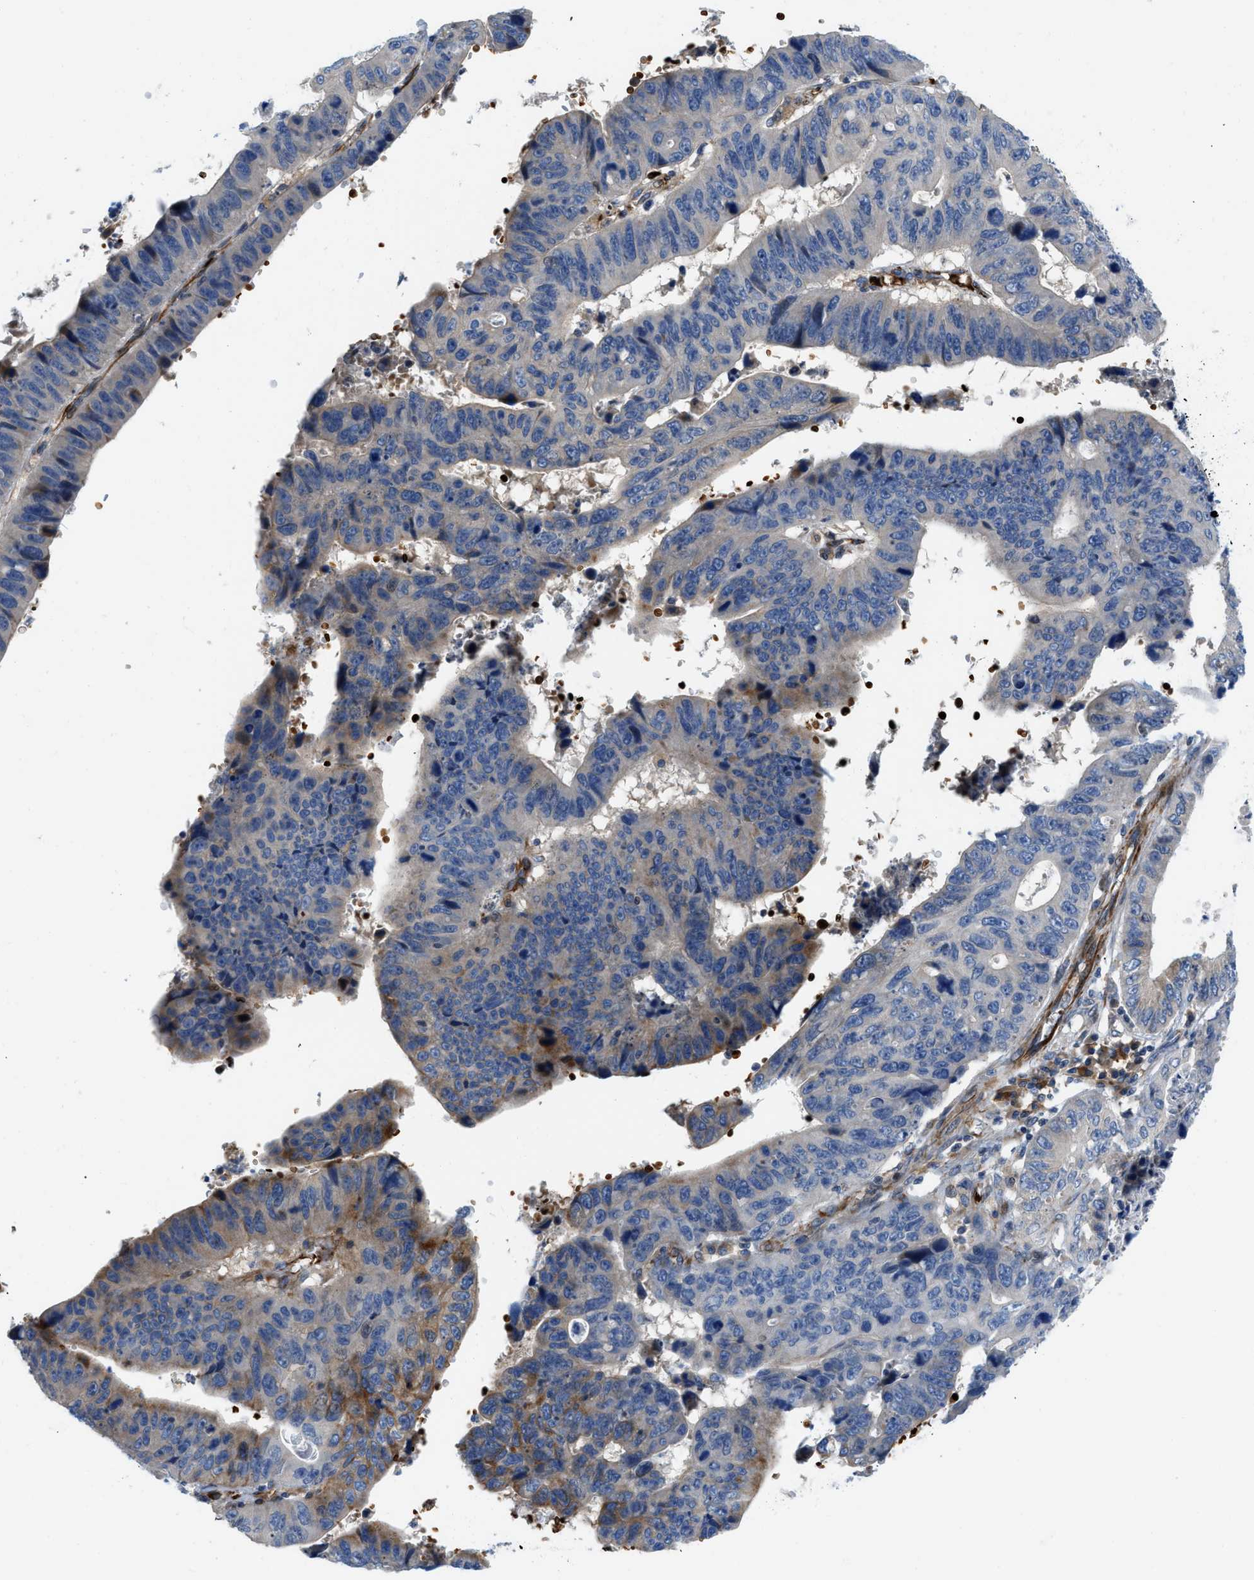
{"staining": {"intensity": "moderate", "quantity": "<25%", "location": "cytoplasmic/membranous"}, "tissue": "stomach cancer", "cell_type": "Tumor cells", "image_type": "cancer", "snomed": [{"axis": "morphology", "description": "Adenocarcinoma, NOS"}, {"axis": "topography", "description": "Stomach"}], "caption": "Stomach adenocarcinoma stained with a brown dye reveals moderate cytoplasmic/membranous positive staining in about <25% of tumor cells.", "gene": "ZNF831", "patient": {"sex": "male", "age": 59}}